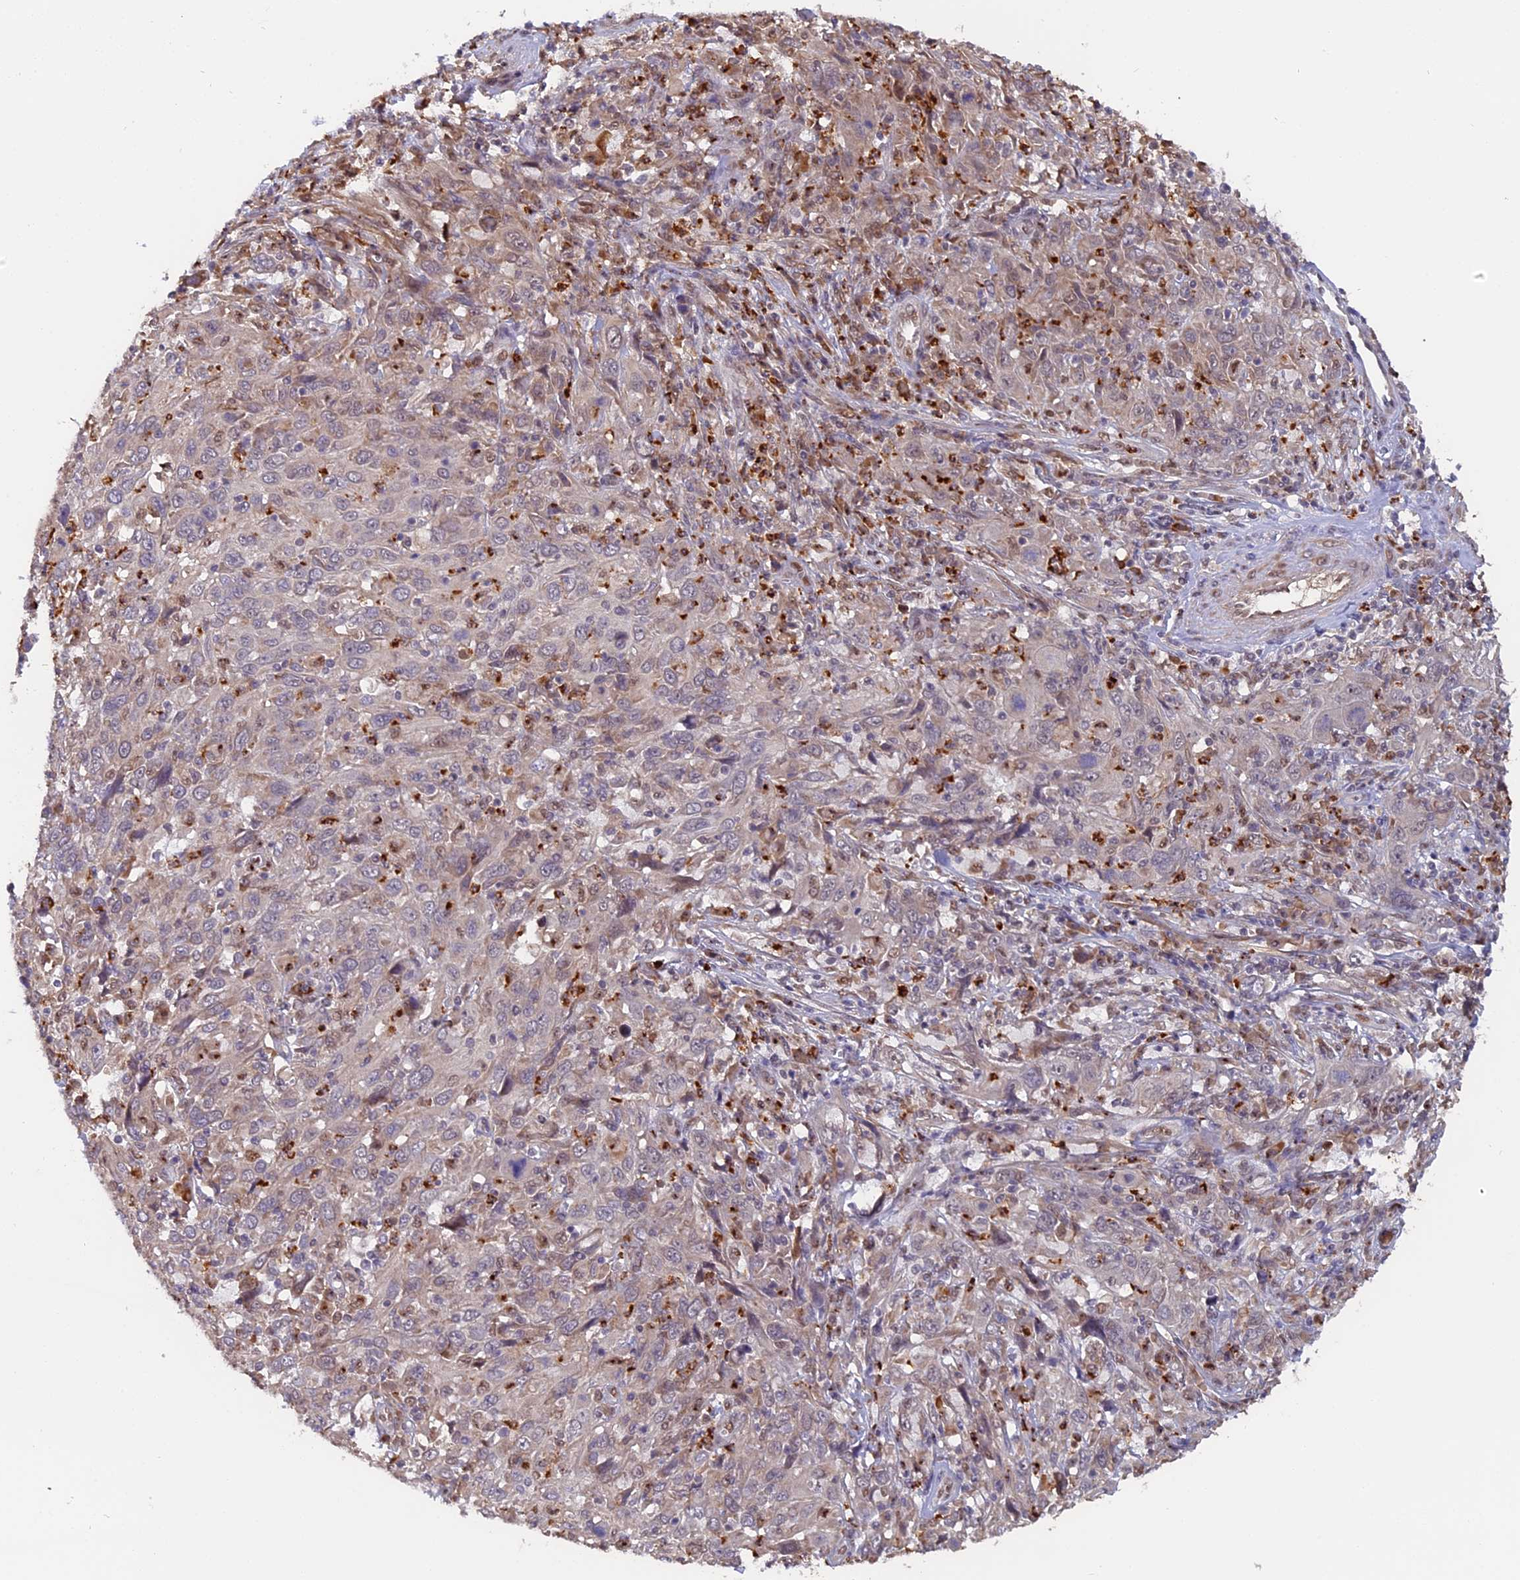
{"staining": {"intensity": "weak", "quantity": "<25%", "location": "cytoplasmic/membranous"}, "tissue": "cervical cancer", "cell_type": "Tumor cells", "image_type": "cancer", "snomed": [{"axis": "morphology", "description": "Squamous cell carcinoma, NOS"}, {"axis": "topography", "description": "Cervix"}], "caption": "IHC image of squamous cell carcinoma (cervical) stained for a protein (brown), which reveals no expression in tumor cells. (DAB (3,3'-diaminobenzidine) immunohistochemistry with hematoxylin counter stain).", "gene": "FAM118B", "patient": {"sex": "female", "age": 46}}